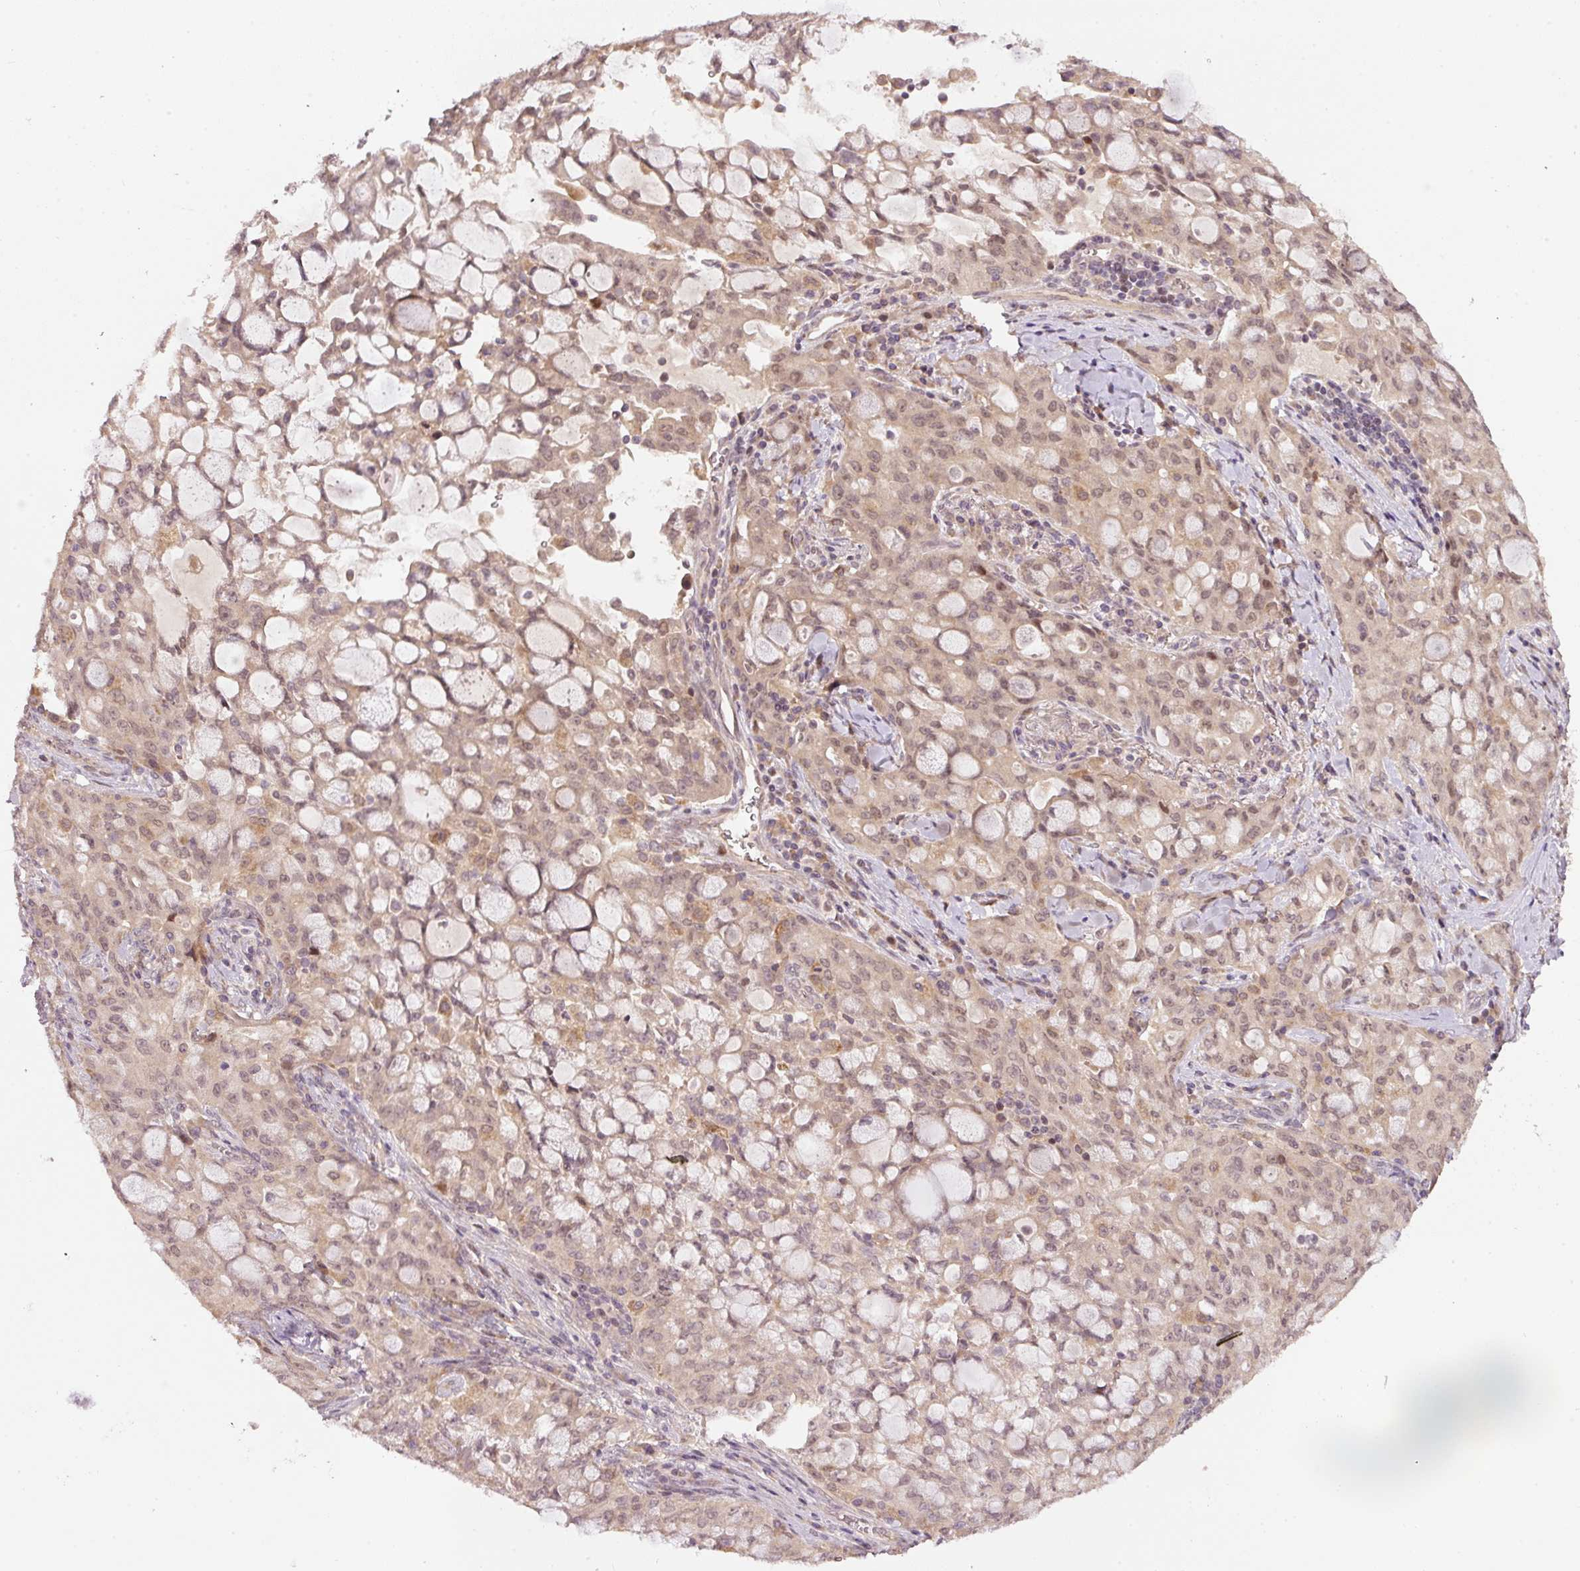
{"staining": {"intensity": "weak", "quantity": "25%-75%", "location": "nuclear"}, "tissue": "lung cancer", "cell_type": "Tumor cells", "image_type": "cancer", "snomed": [{"axis": "morphology", "description": "Adenocarcinoma, NOS"}, {"axis": "topography", "description": "Lung"}], "caption": "This histopathology image demonstrates immunohistochemistry (IHC) staining of lung cancer, with low weak nuclear expression in approximately 25%-75% of tumor cells.", "gene": "PCDHB1", "patient": {"sex": "female", "age": 44}}